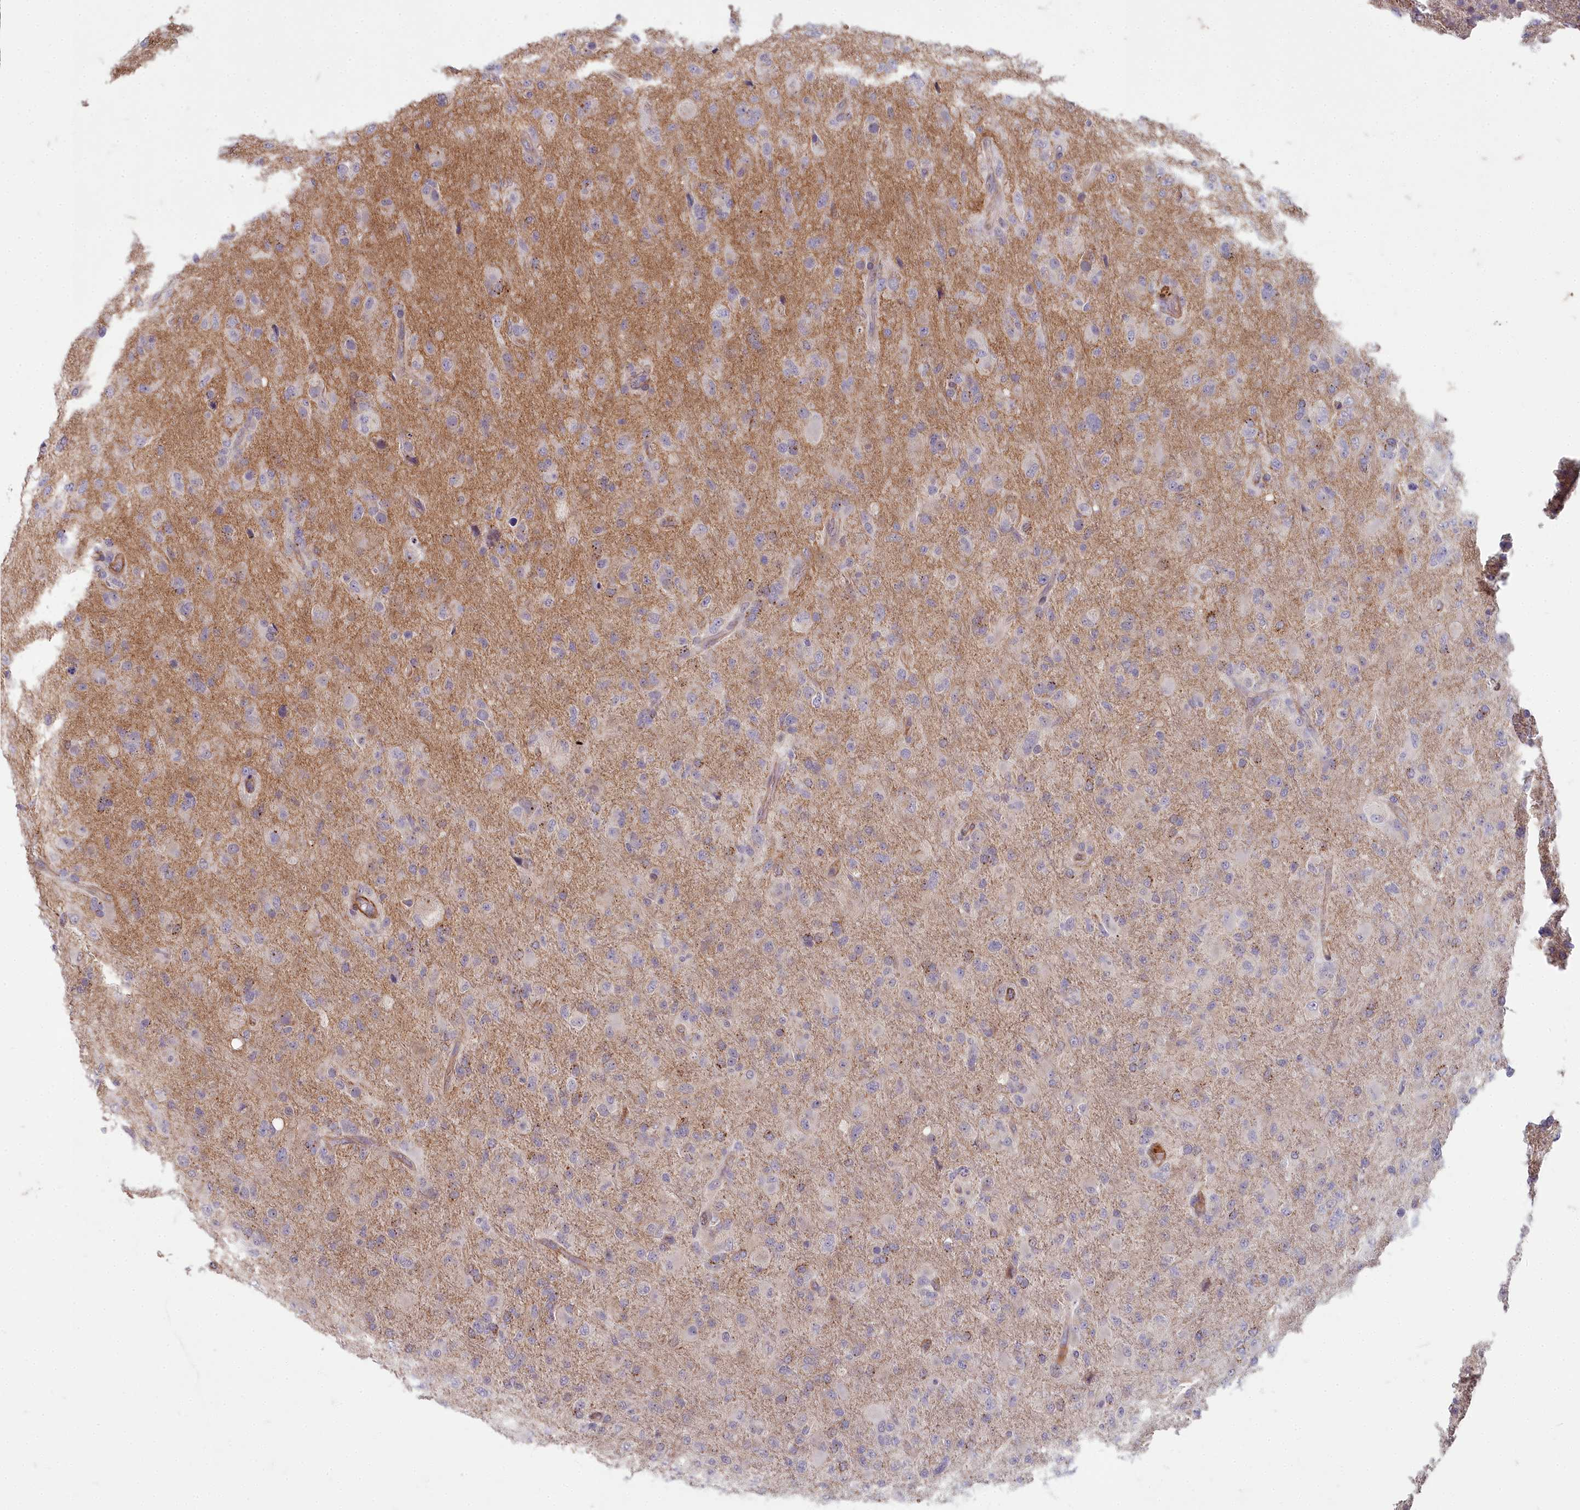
{"staining": {"intensity": "negative", "quantity": "none", "location": "none"}, "tissue": "glioma", "cell_type": "Tumor cells", "image_type": "cancer", "snomed": [{"axis": "morphology", "description": "Glioma, malignant, Low grade"}, {"axis": "topography", "description": "Brain"}], "caption": "A histopathology image of glioma stained for a protein exhibits no brown staining in tumor cells.", "gene": "ZNF626", "patient": {"sex": "male", "age": 65}}